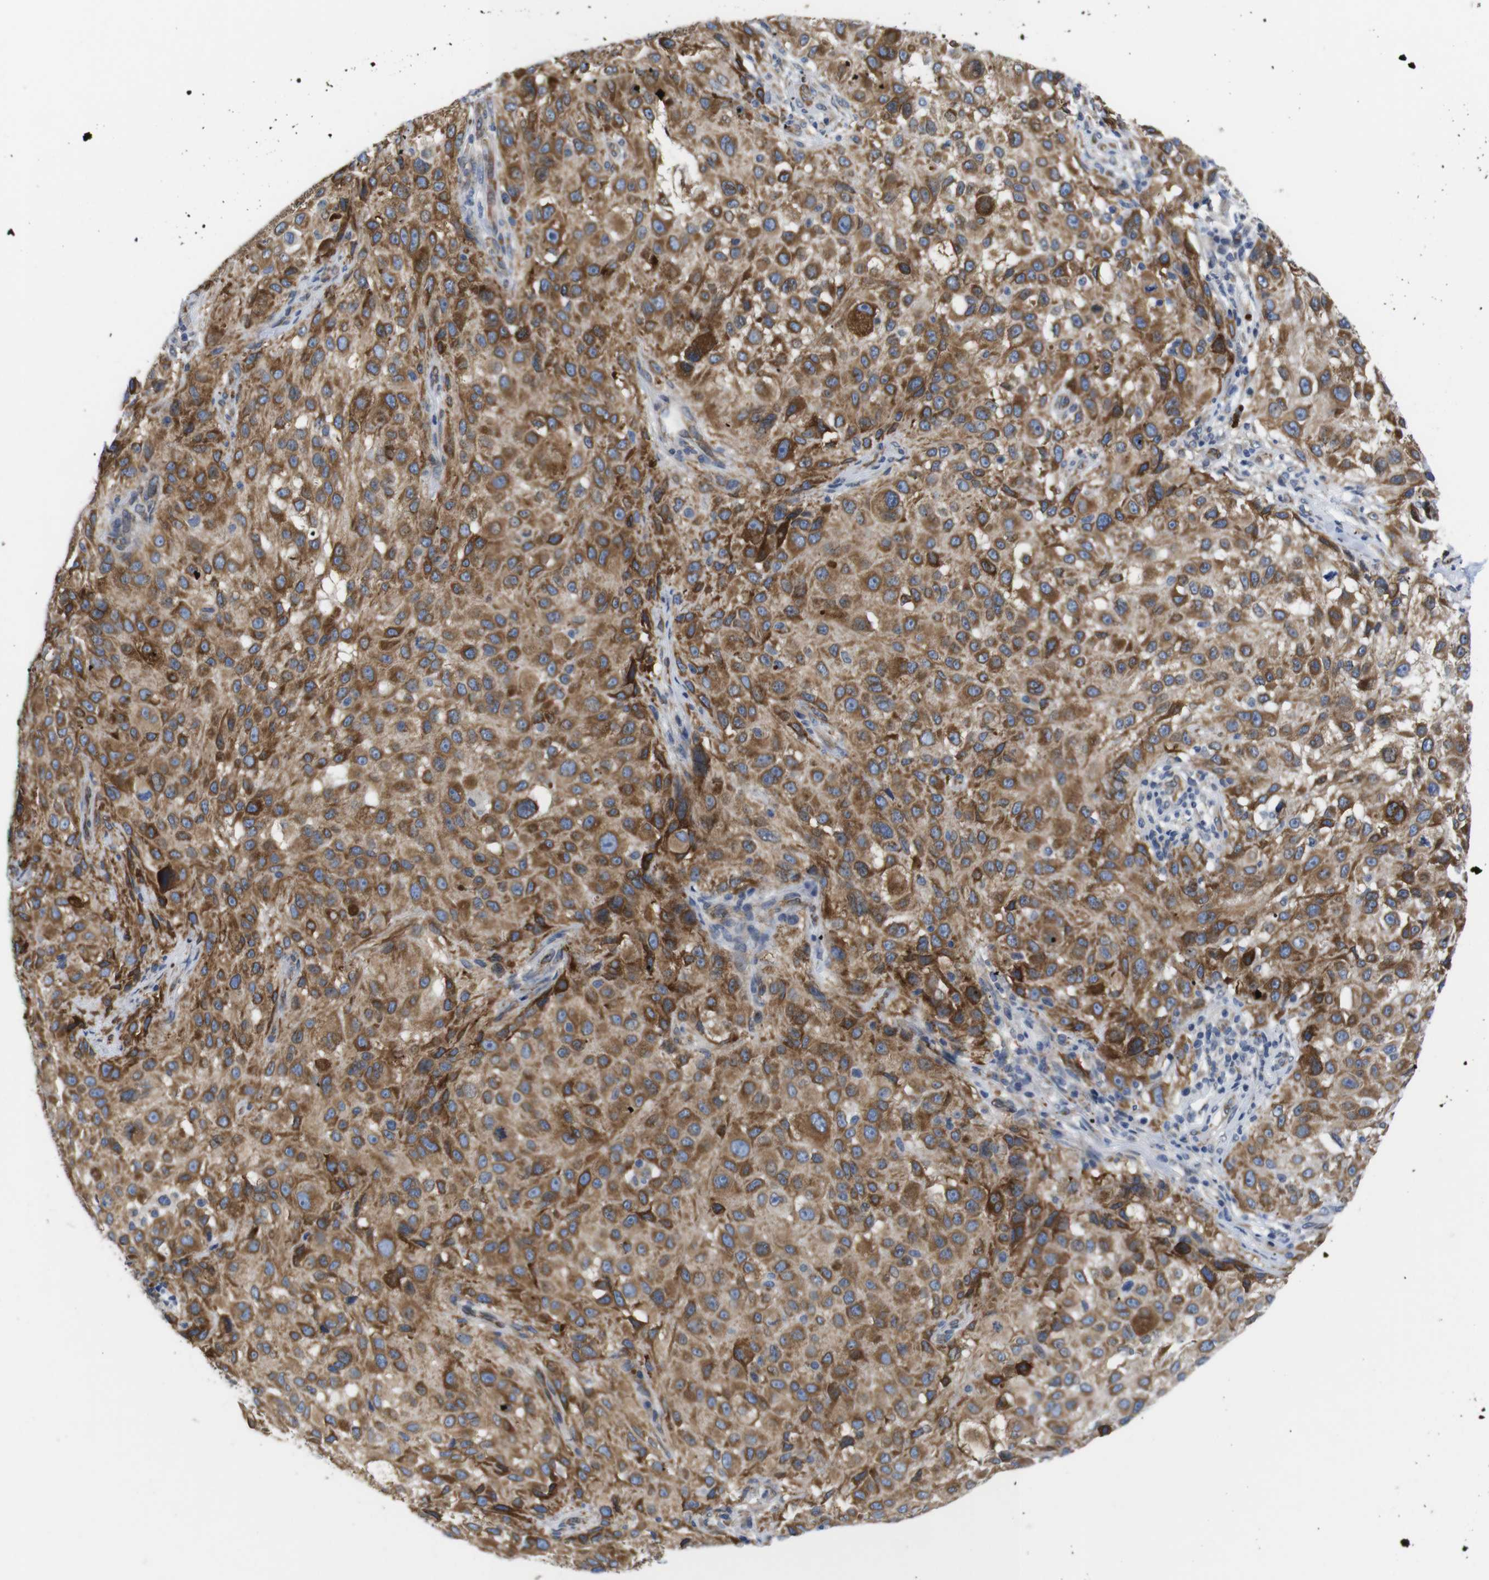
{"staining": {"intensity": "moderate", "quantity": ">75%", "location": "cytoplasmic/membranous"}, "tissue": "melanoma", "cell_type": "Tumor cells", "image_type": "cancer", "snomed": [{"axis": "morphology", "description": "Necrosis, NOS"}, {"axis": "morphology", "description": "Malignant melanoma, NOS"}, {"axis": "topography", "description": "Skin"}], "caption": "Approximately >75% of tumor cells in malignant melanoma exhibit moderate cytoplasmic/membranous protein staining as visualized by brown immunohistochemical staining.", "gene": "HACD3", "patient": {"sex": "female", "age": 87}}